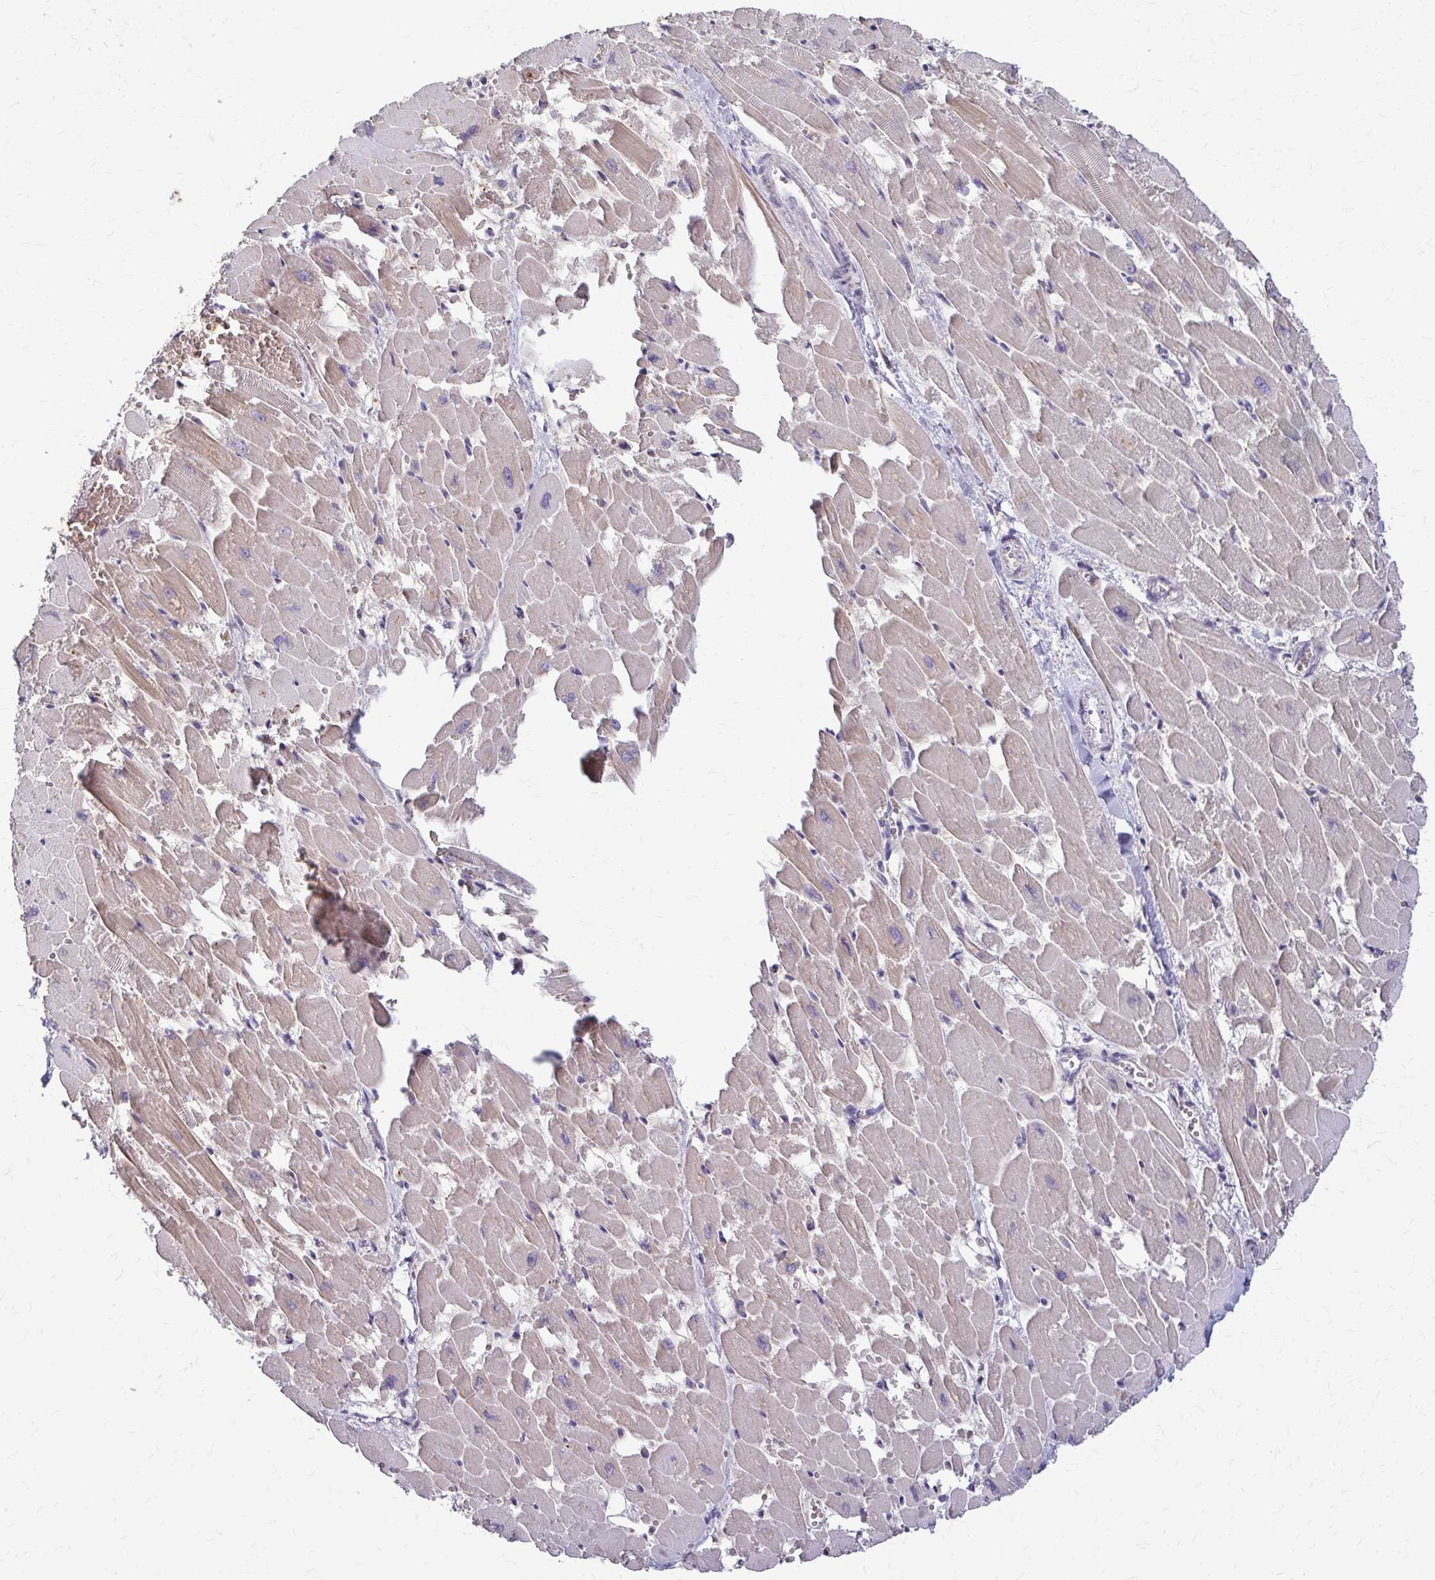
{"staining": {"intensity": "weak", "quantity": "25%-75%", "location": "cytoplasmic/membranous"}, "tissue": "heart muscle", "cell_type": "Cardiomyocytes", "image_type": "normal", "snomed": [{"axis": "morphology", "description": "Normal tissue, NOS"}, {"axis": "topography", "description": "Heart"}], "caption": "A photomicrograph of human heart muscle stained for a protein demonstrates weak cytoplasmic/membranous brown staining in cardiomyocytes.", "gene": "ZNF34", "patient": {"sex": "female", "age": 52}}